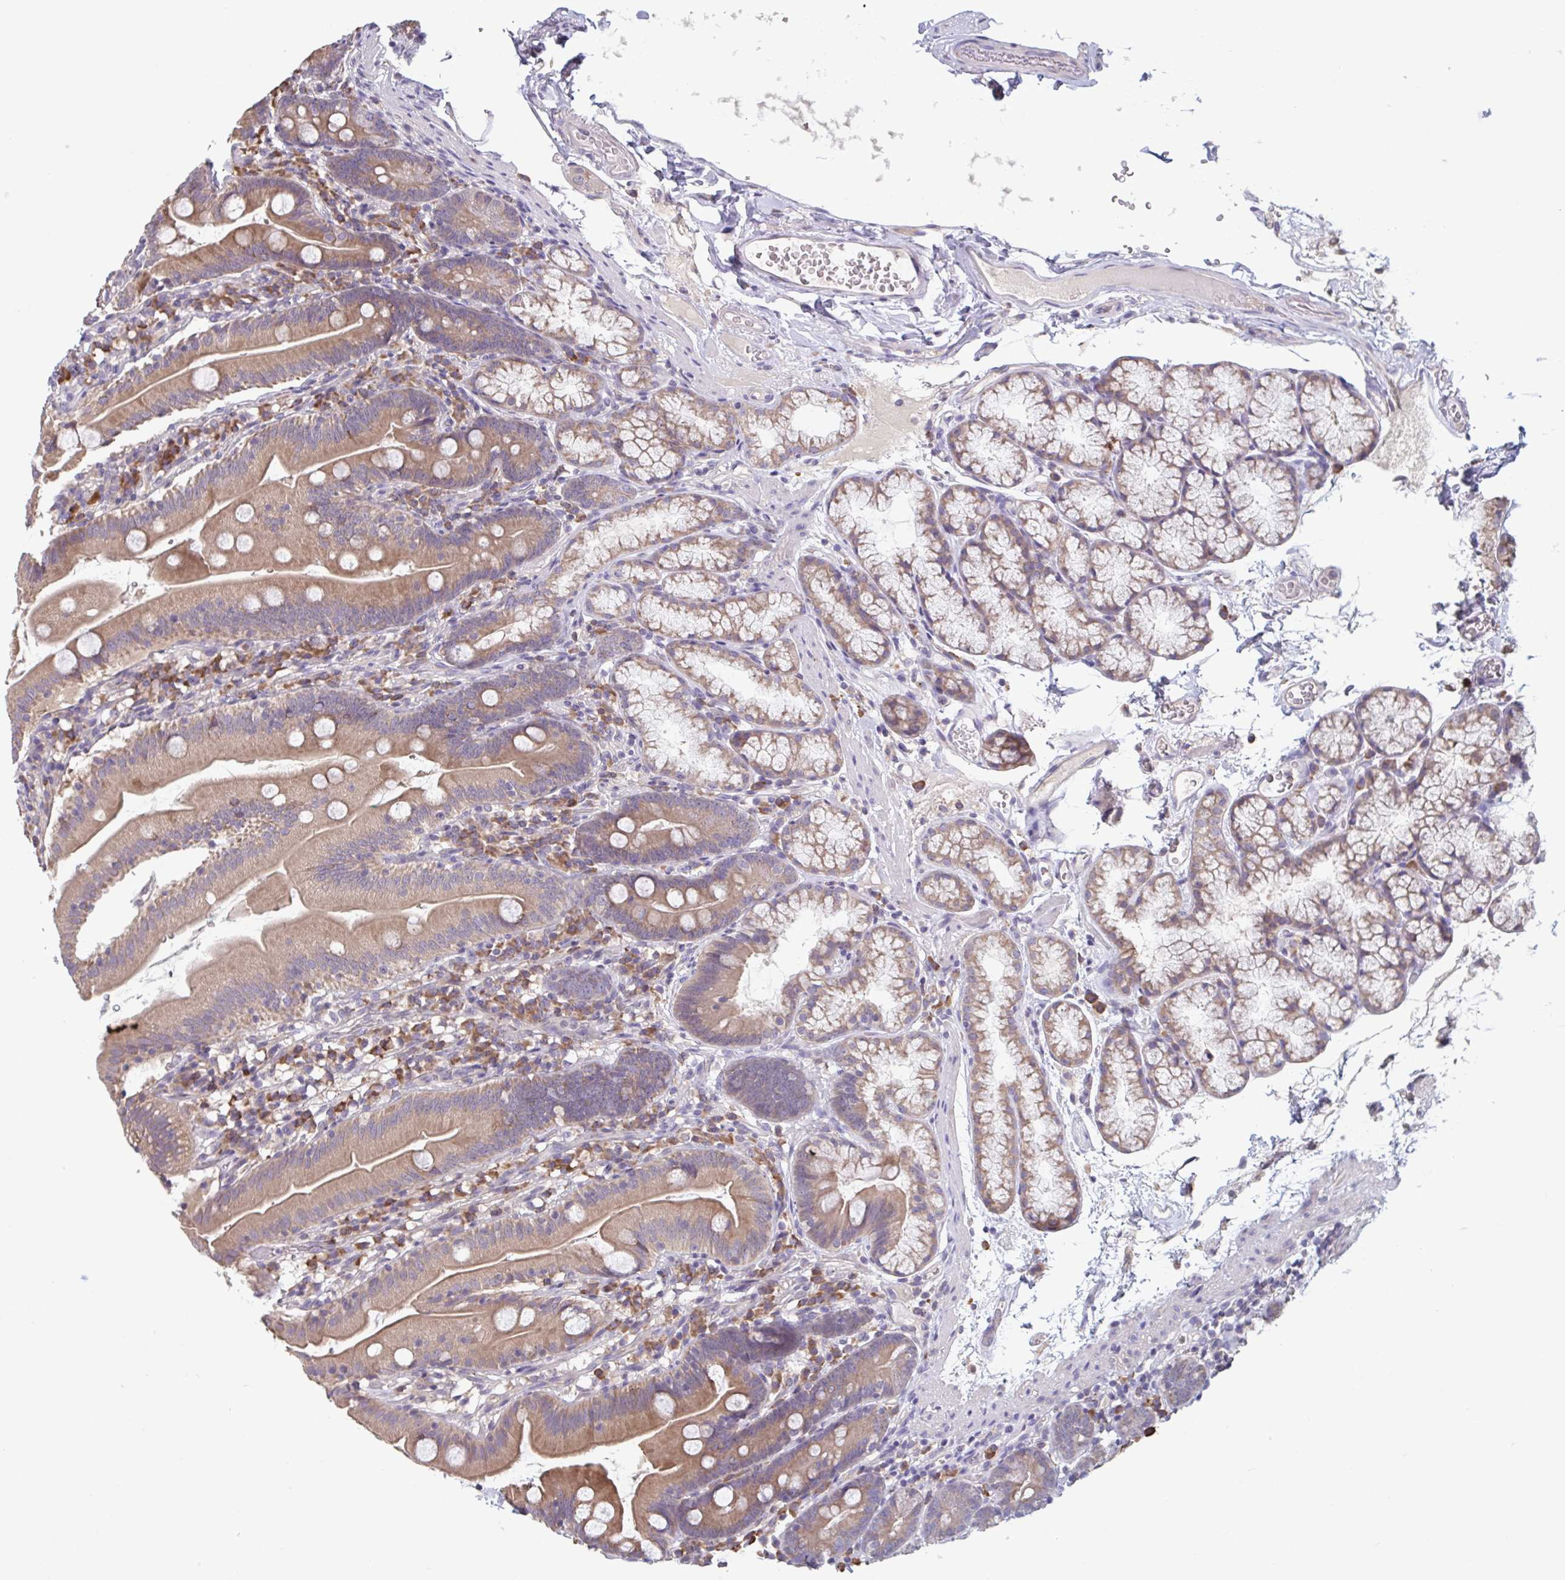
{"staining": {"intensity": "moderate", "quantity": ">75%", "location": "cytoplasmic/membranous"}, "tissue": "duodenum", "cell_type": "Glandular cells", "image_type": "normal", "snomed": [{"axis": "morphology", "description": "Normal tissue, NOS"}, {"axis": "topography", "description": "Duodenum"}], "caption": "Moderate cytoplasmic/membranous protein staining is identified in approximately >75% of glandular cells in duodenum.", "gene": "CD1E", "patient": {"sex": "female", "age": 67}}